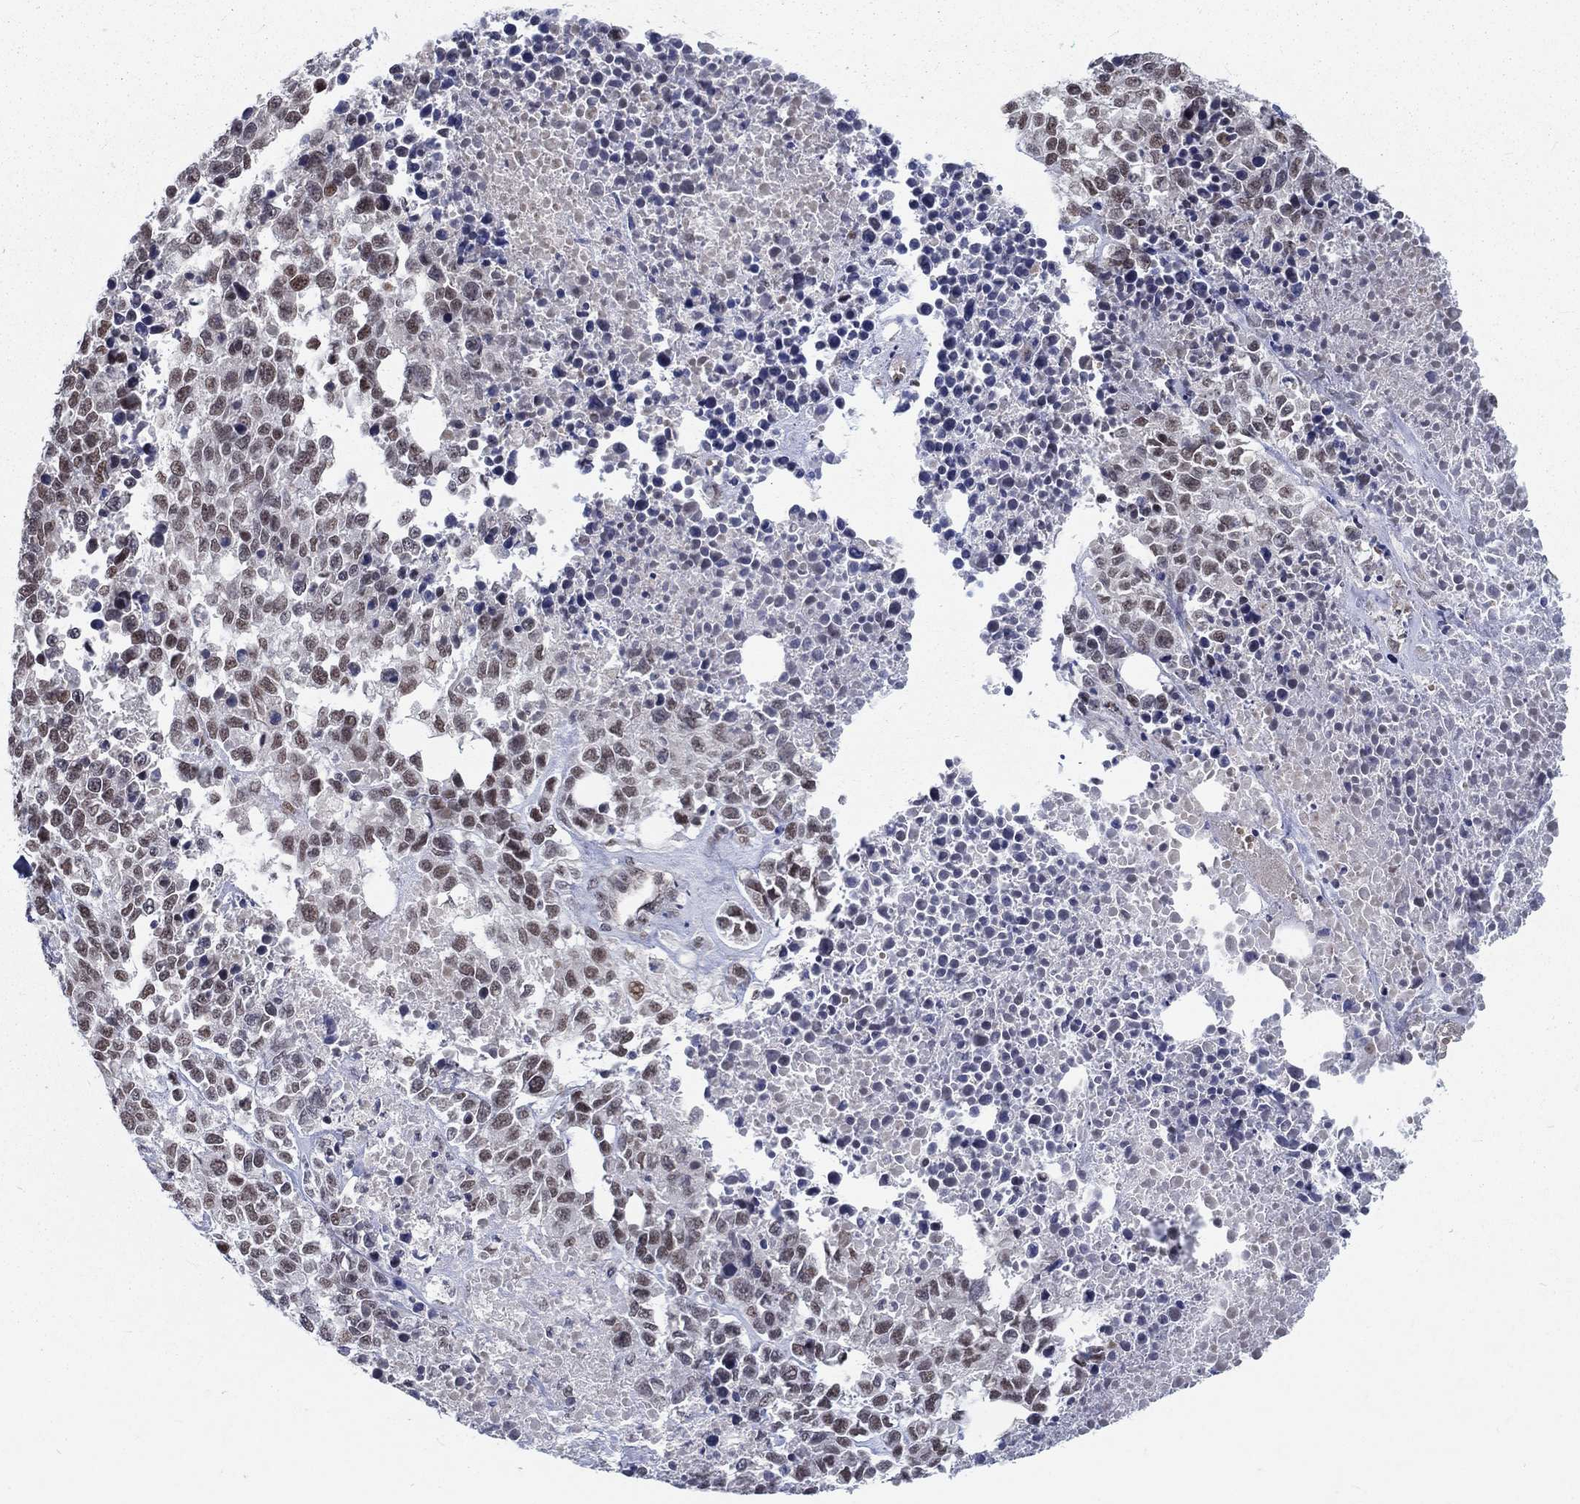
{"staining": {"intensity": "moderate", "quantity": "25%-75%", "location": "nuclear"}, "tissue": "melanoma", "cell_type": "Tumor cells", "image_type": "cancer", "snomed": [{"axis": "morphology", "description": "Malignant melanoma, Metastatic site"}, {"axis": "topography", "description": "Skin"}], "caption": "Protein staining of melanoma tissue displays moderate nuclear positivity in approximately 25%-75% of tumor cells. (IHC, brightfield microscopy, high magnification).", "gene": "ZBED1", "patient": {"sex": "male", "age": 84}}